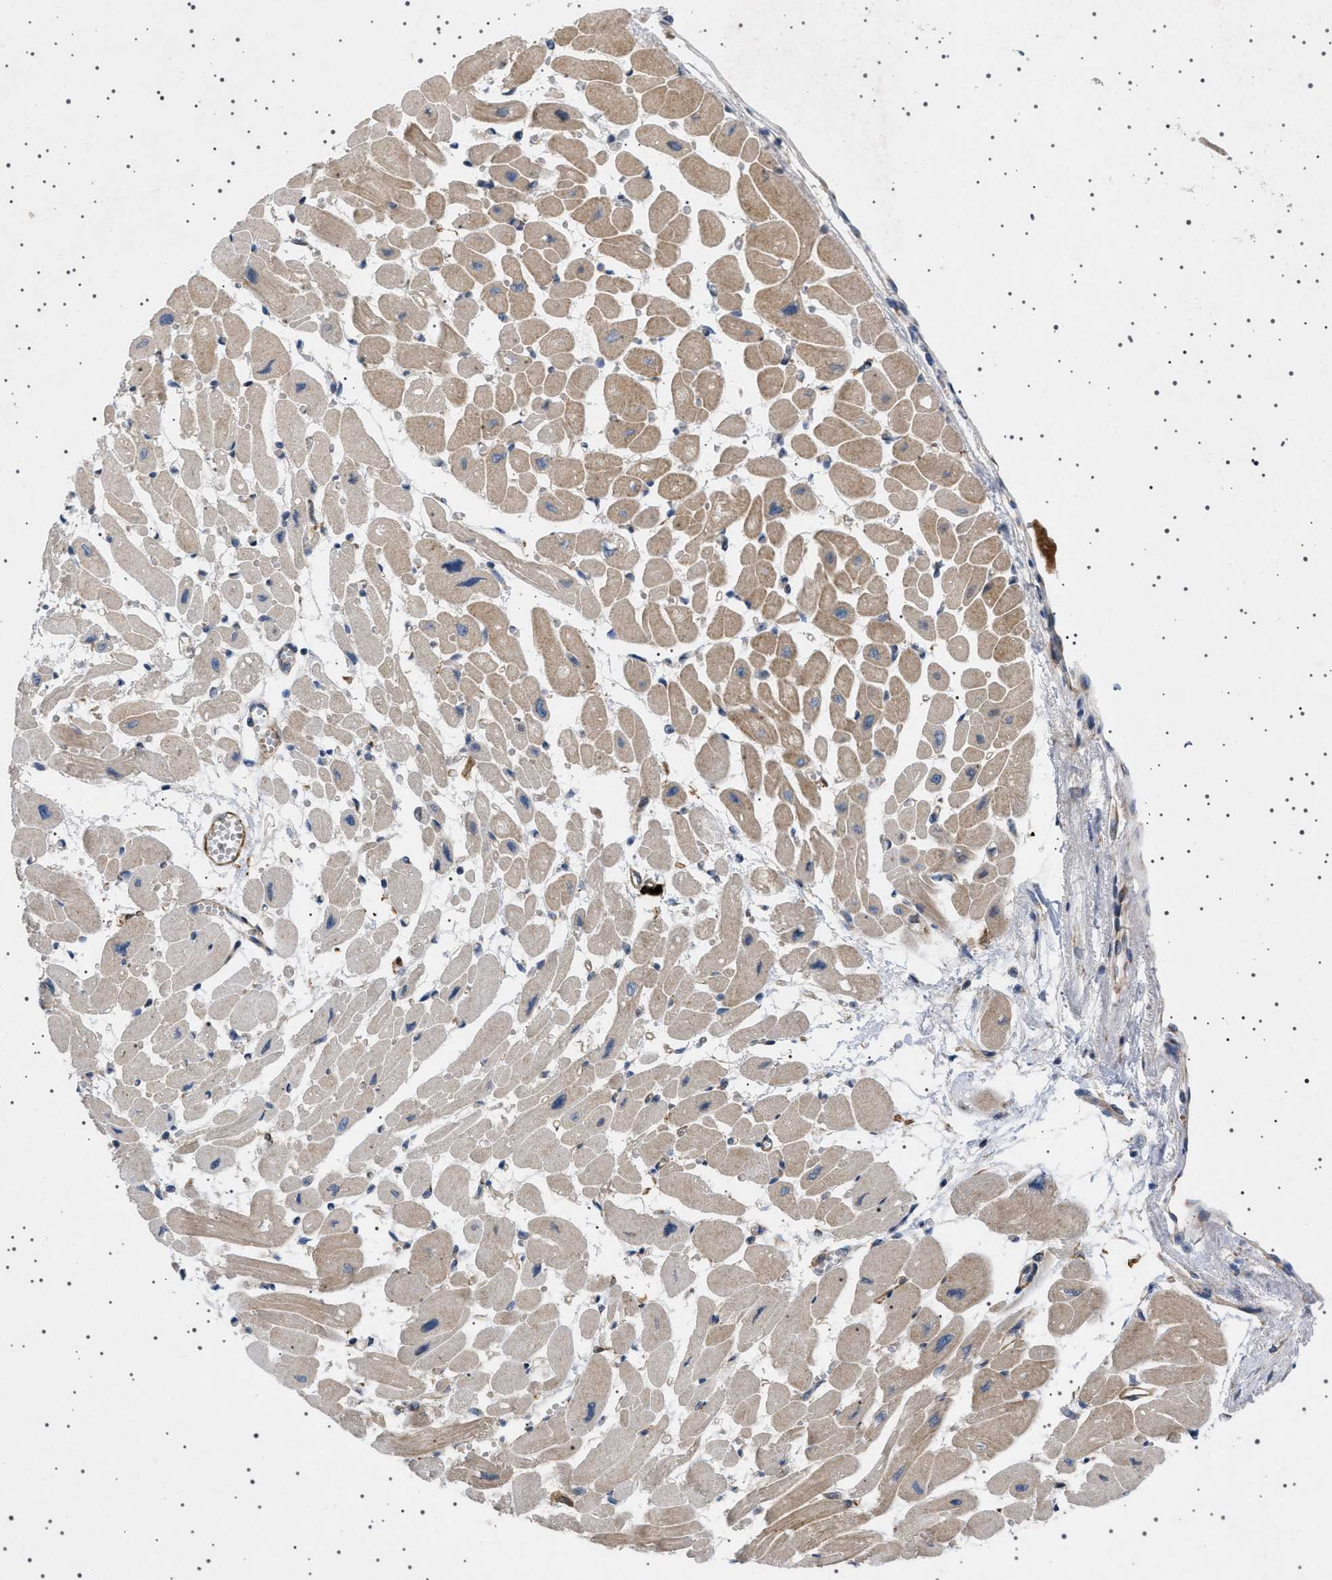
{"staining": {"intensity": "strong", "quantity": ">75%", "location": "cytoplasmic/membranous"}, "tissue": "heart muscle", "cell_type": "Cardiomyocytes", "image_type": "normal", "snomed": [{"axis": "morphology", "description": "Normal tissue, NOS"}, {"axis": "topography", "description": "Heart"}], "caption": "The micrograph shows staining of normal heart muscle, revealing strong cytoplasmic/membranous protein expression (brown color) within cardiomyocytes. The staining was performed using DAB to visualize the protein expression in brown, while the nuclei were stained in blue with hematoxylin (Magnification: 20x).", "gene": "CCDC186", "patient": {"sex": "female", "age": 54}}